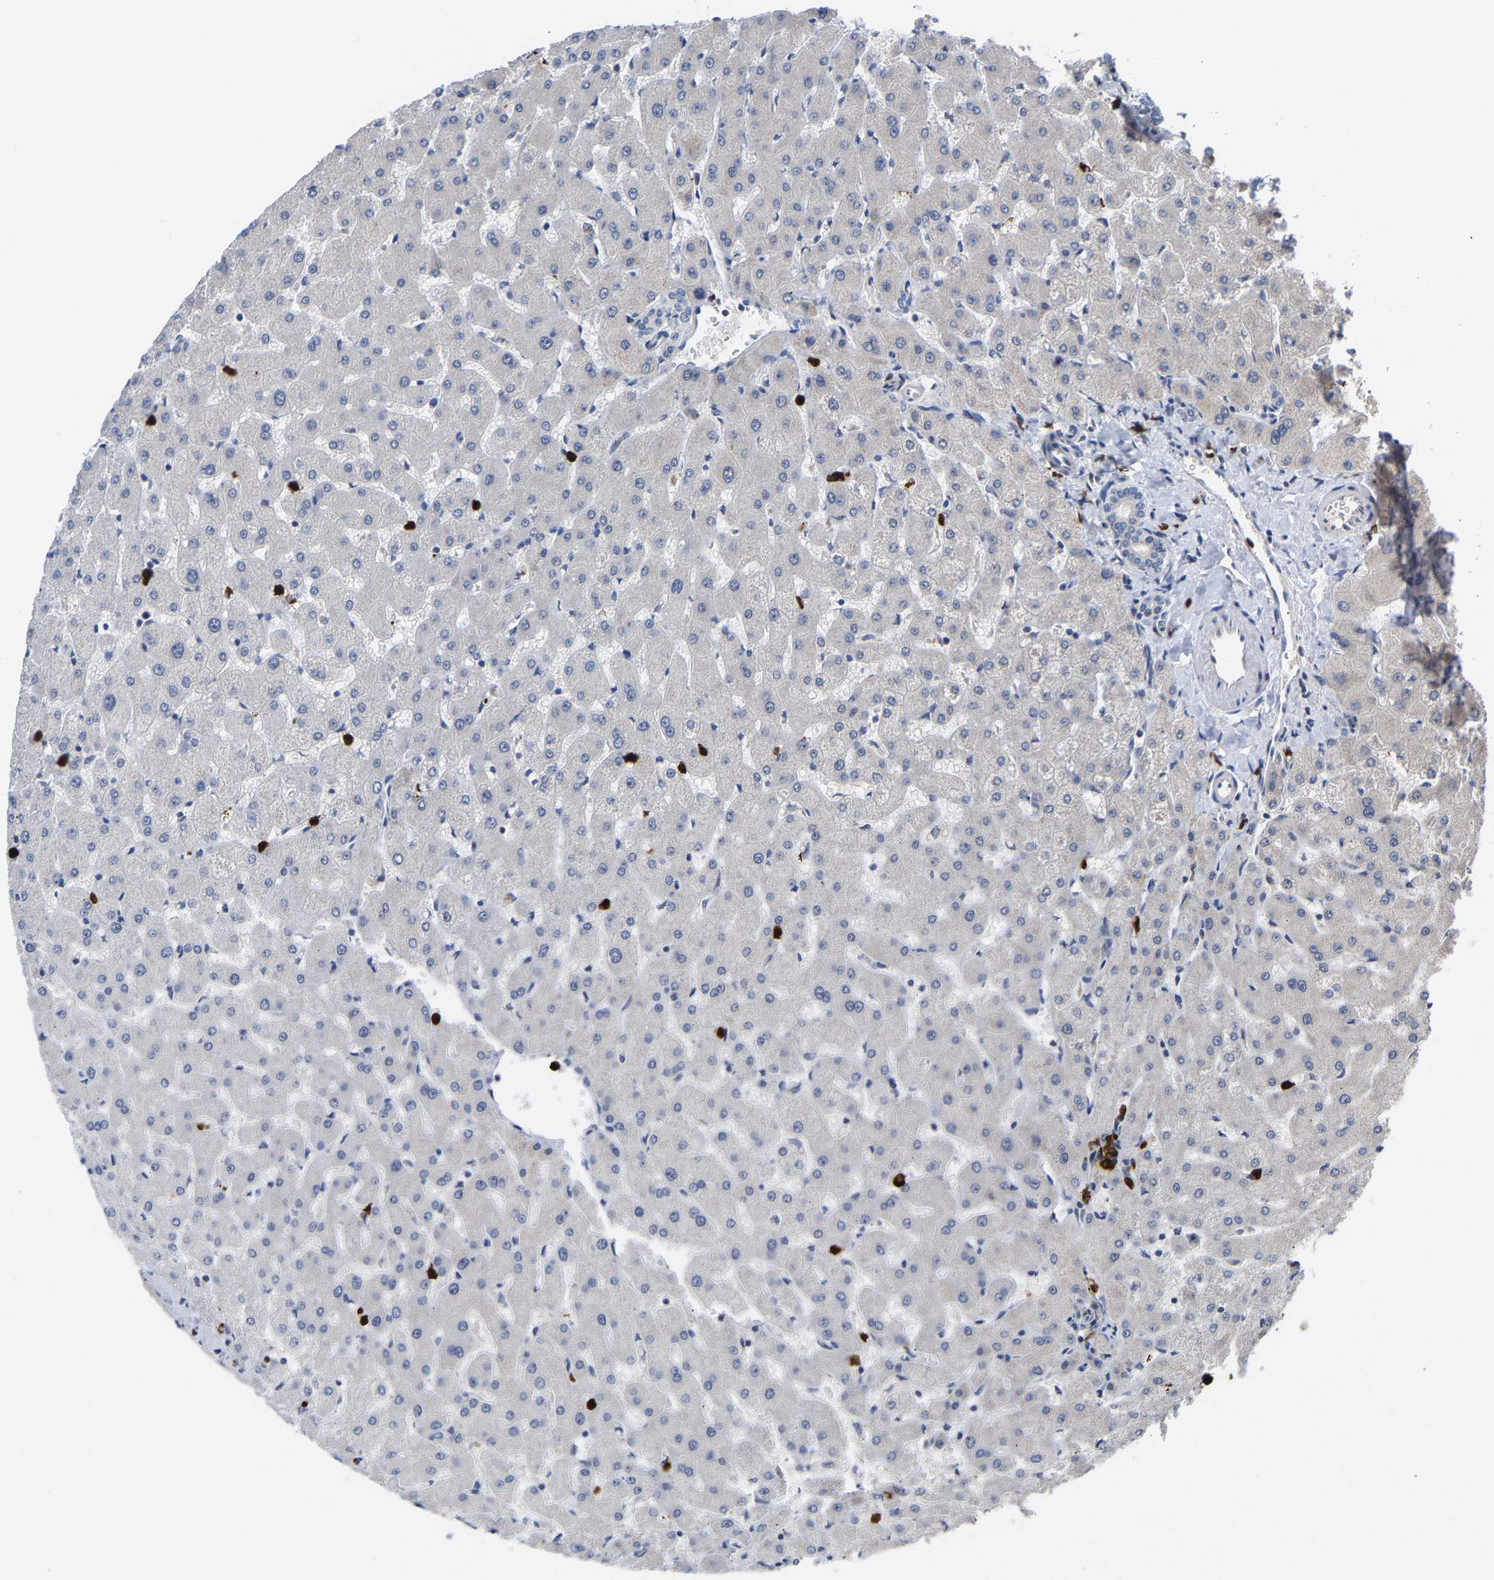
{"staining": {"intensity": "negative", "quantity": "none", "location": "none"}, "tissue": "liver", "cell_type": "Cholangiocytes", "image_type": "normal", "snomed": [{"axis": "morphology", "description": "Normal tissue, NOS"}, {"axis": "topography", "description": "Liver"}], "caption": "There is no significant positivity in cholangiocytes of liver. (DAB immunohistochemistry with hematoxylin counter stain).", "gene": "TDRD7", "patient": {"sex": "female", "age": 63}}